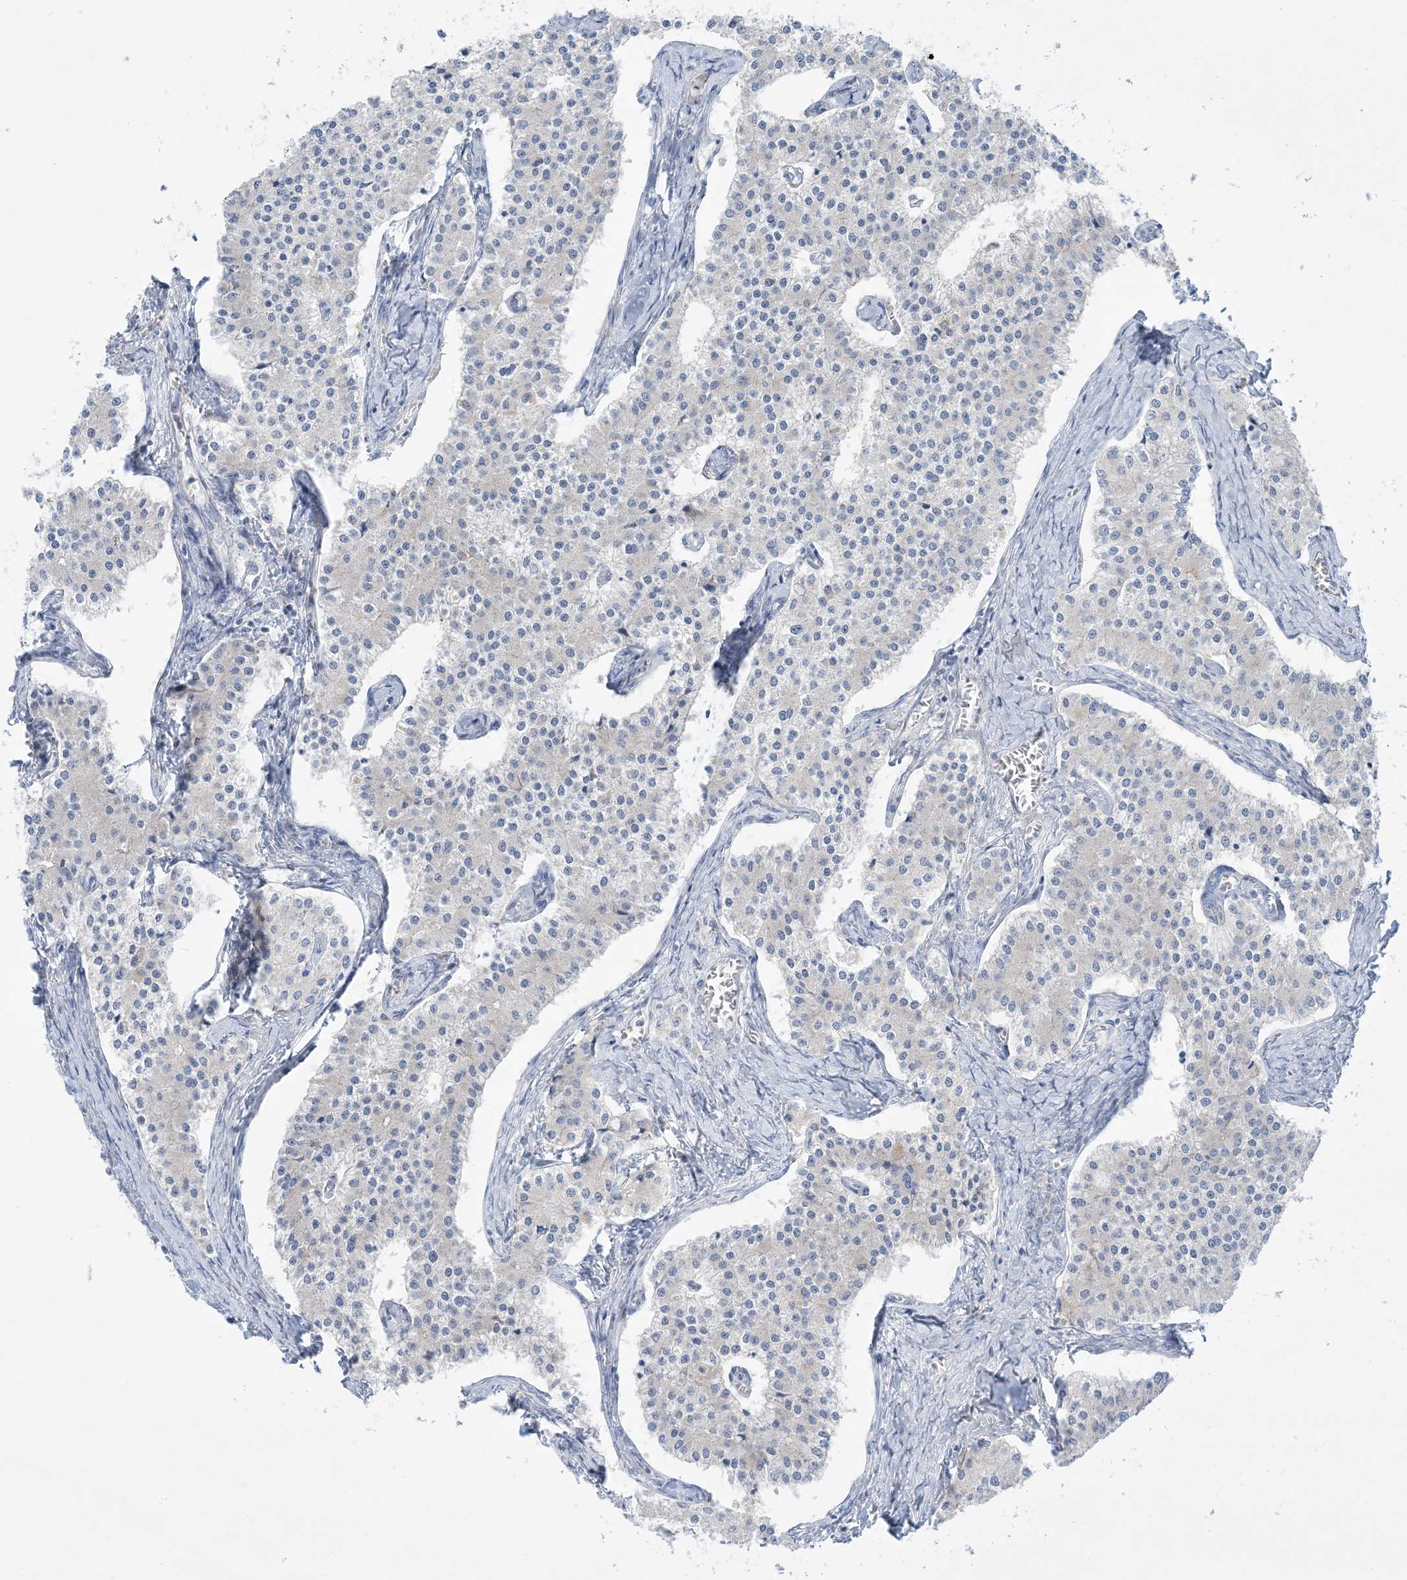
{"staining": {"intensity": "negative", "quantity": "none", "location": "none"}, "tissue": "carcinoid", "cell_type": "Tumor cells", "image_type": "cancer", "snomed": [{"axis": "morphology", "description": "Carcinoid, malignant, NOS"}, {"axis": "topography", "description": "Colon"}], "caption": "A photomicrograph of malignant carcinoid stained for a protein shows no brown staining in tumor cells. The staining was performed using DAB to visualize the protein expression in brown, while the nuclei were stained in blue with hematoxylin (Magnification: 20x).", "gene": "FAM184A", "patient": {"sex": "female", "age": 52}}